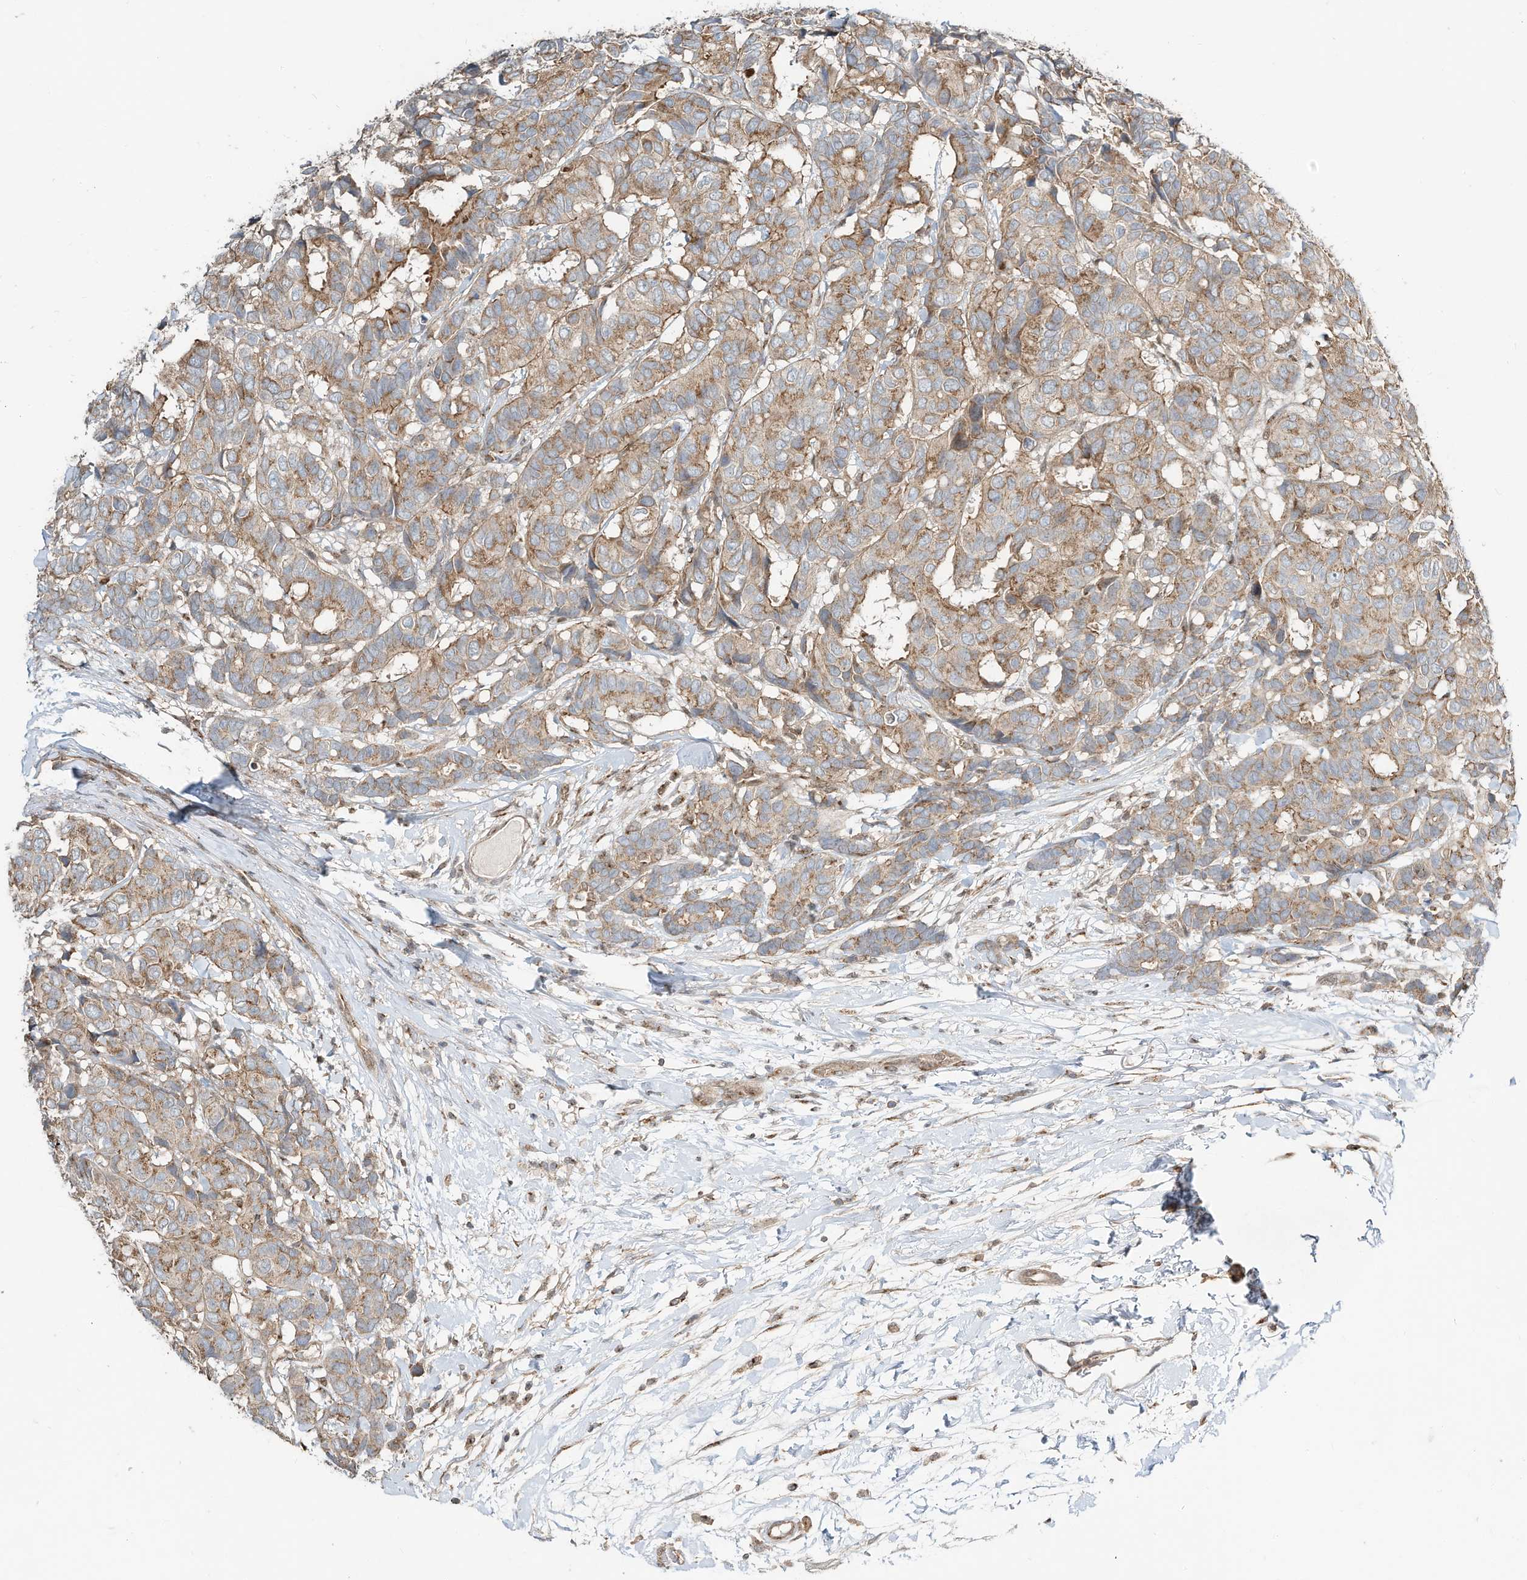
{"staining": {"intensity": "moderate", "quantity": ">75%", "location": "cytoplasmic/membranous"}, "tissue": "breast cancer", "cell_type": "Tumor cells", "image_type": "cancer", "snomed": [{"axis": "morphology", "description": "Duct carcinoma"}, {"axis": "topography", "description": "Breast"}], "caption": "High-power microscopy captured an IHC photomicrograph of breast cancer (intraductal carcinoma), revealing moderate cytoplasmic/membranous staining in about >75% of tumor cells.", "gene": "CUX1", "patient": {"sex": "female", "age": 87}}